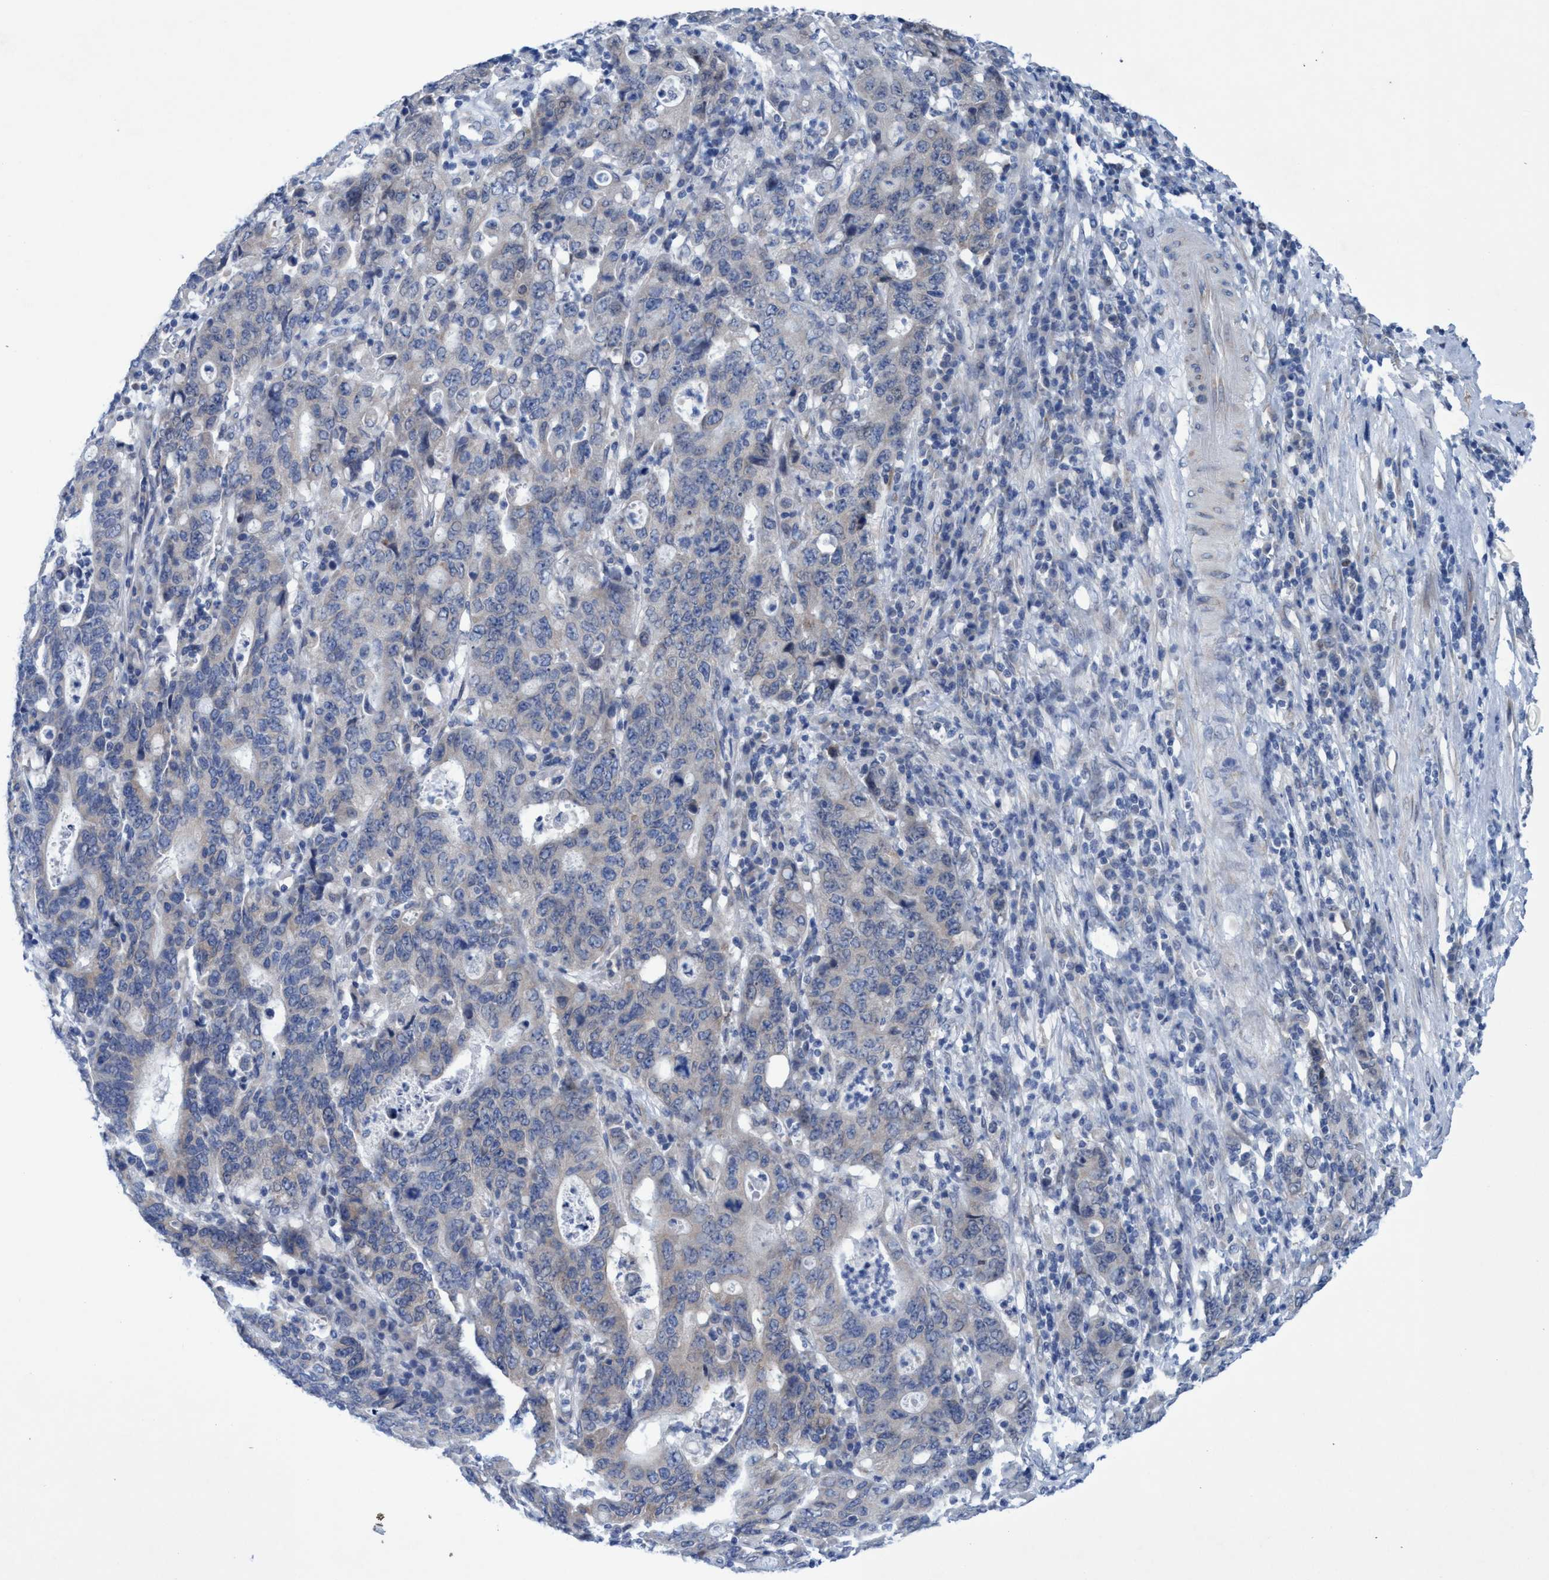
{"staining": {"intensity": "negative", "quantity": "none", "location": "none"}, "tissue": "stomach cancer", "cell_type": "Tumor cells", "image_type": "cancer", "snomed": [{"axis": "morphology", "description": "Adenocarcinoma, NOS"}, {"axis": "topography", "description": "Stomach, upper"}], "caption": "IHC micrograph of neoplastic tissue: human stomach adenocarcinoma stained with DAB reveals no significant protein expression in tumor cells.", "gene": "RSAD1", "patient": {"sex": "male", "age": 69}}